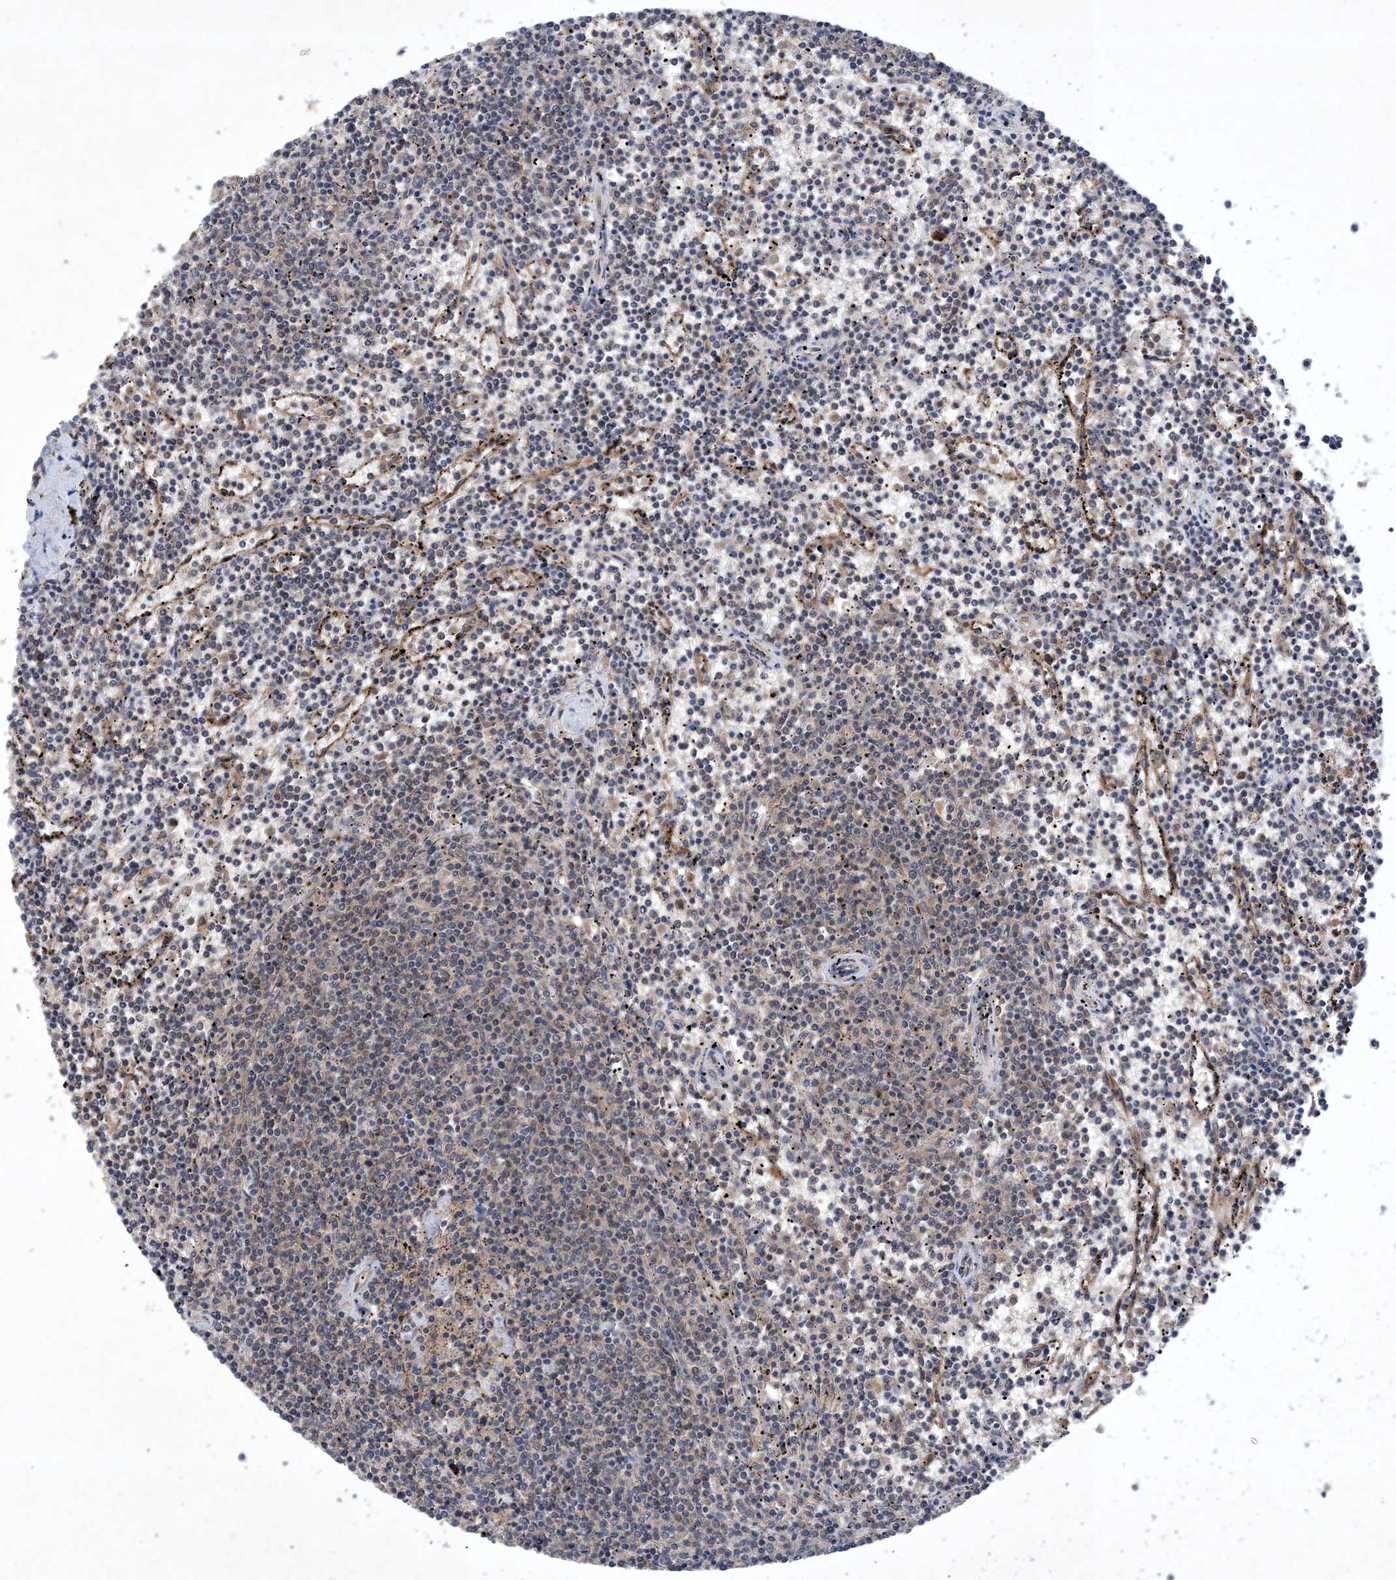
{"staining": {"intensity": "negative", "quantity": "none", "location": "none"}, "tissue": "lymphoma", "cell_type": "Tumor cells", "image_type": "cancer", "snomed": [{"axis": "morphology", "description": "Malignant lymphoma, non-Hodgkin's type, Low grade"}, {"axis": "topography", "description": "Spleen"}], "caption": "Low-grade malignant lymphoma, non-Hodgkin's type was stained to show a protein in brown. There is no significant staining in tumor cells.", "gene": "STK19", "patient": {"sex": "female", "age": 50}}